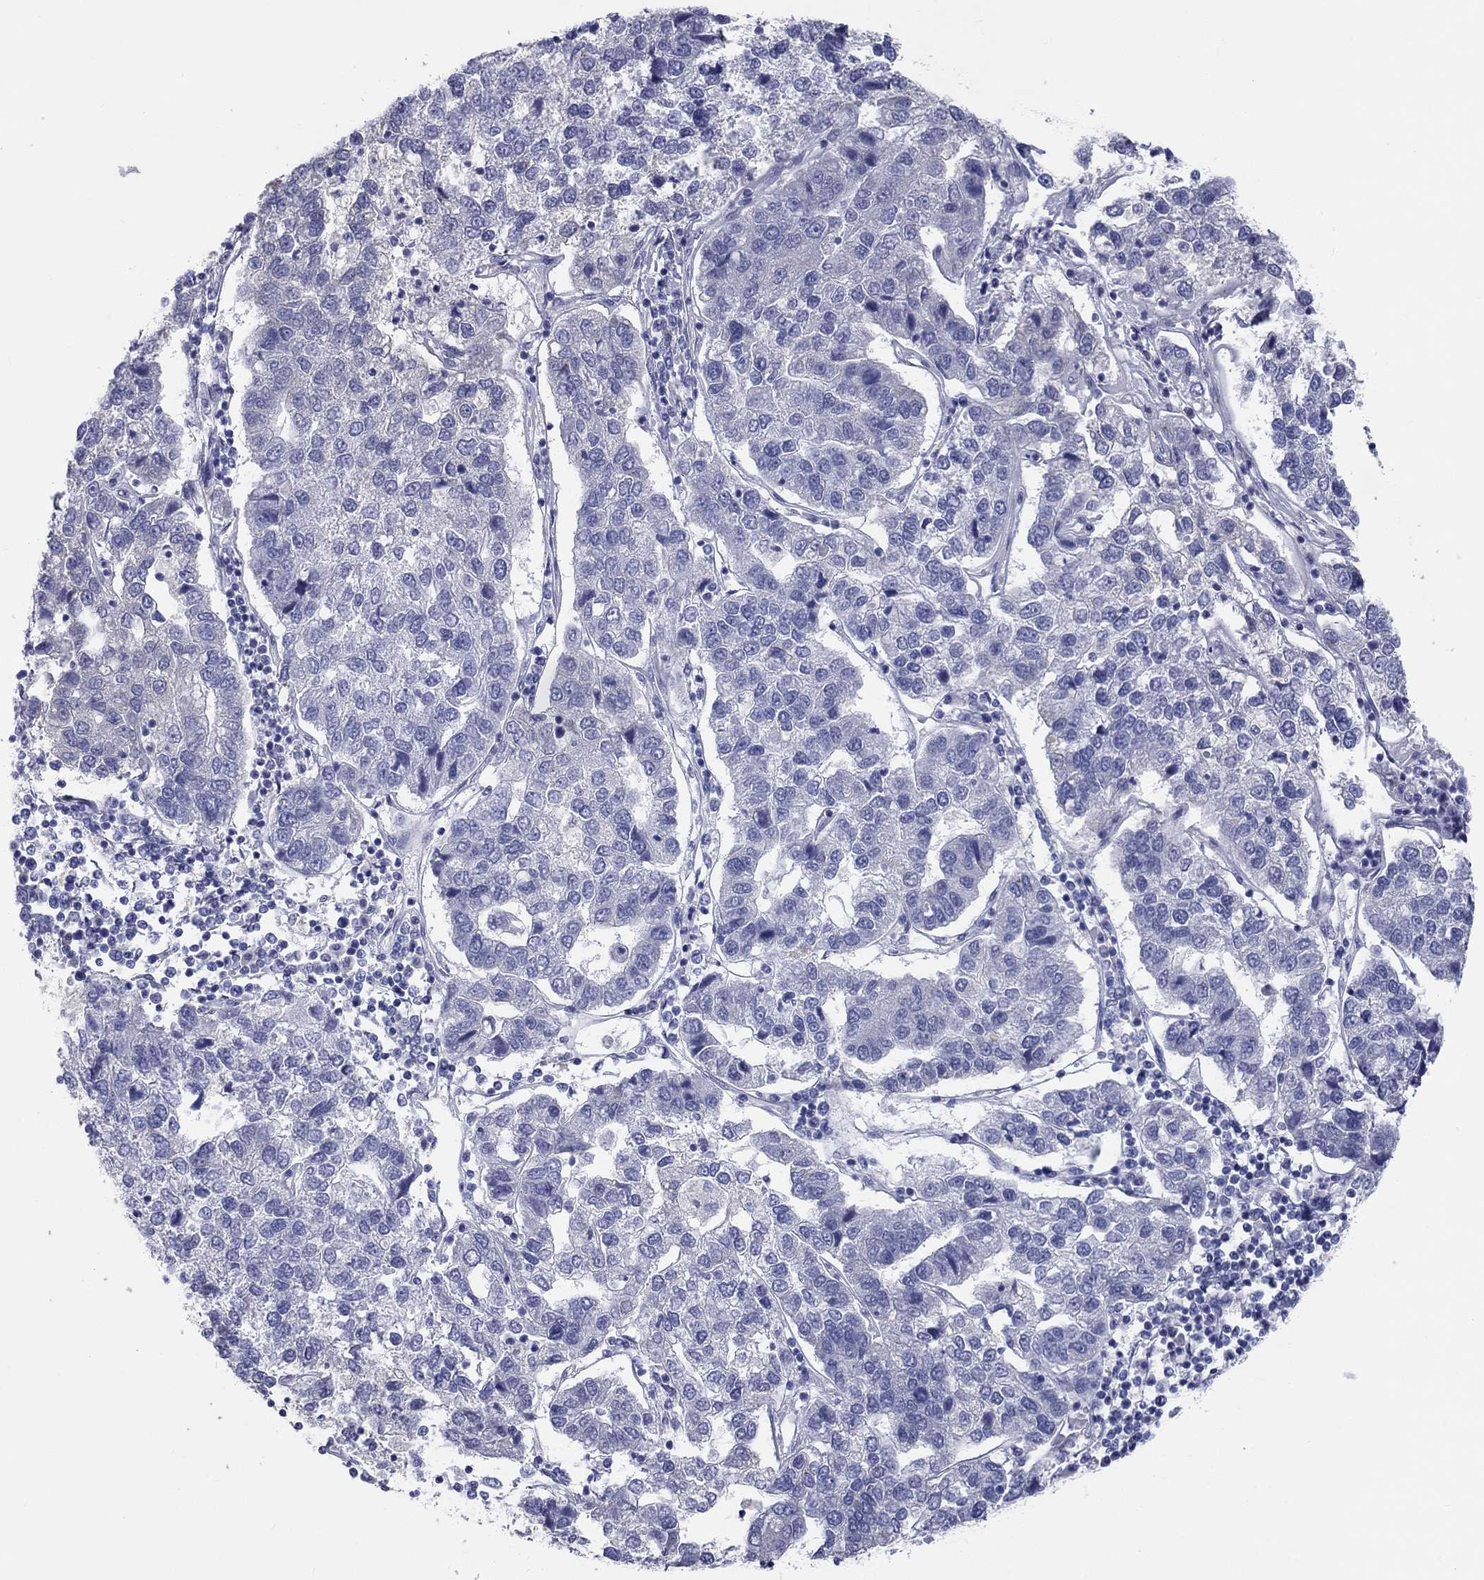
{"staining": {"intensity": "negative", "quantity": "none", "location": "none"}, "tissue": "pancreatic cancer", "cell_type": "Tumor cells", "image_type": "cancer", "snomed": [{"axis": "morphology", "description": "Adenocarcinoma, NOS"}, {"axis": "topography", "description": "Pancreas"}], "caption": "IHC micrograph of neoplastic tissue: human adenocarcinoma (pancreatic) stained with DAB (3,3'-diaminobenzidine) shows no significant protein expression in tumor cells.", "gene": "LRRC4C", "patient": {"sex": "female", "age": 61}}